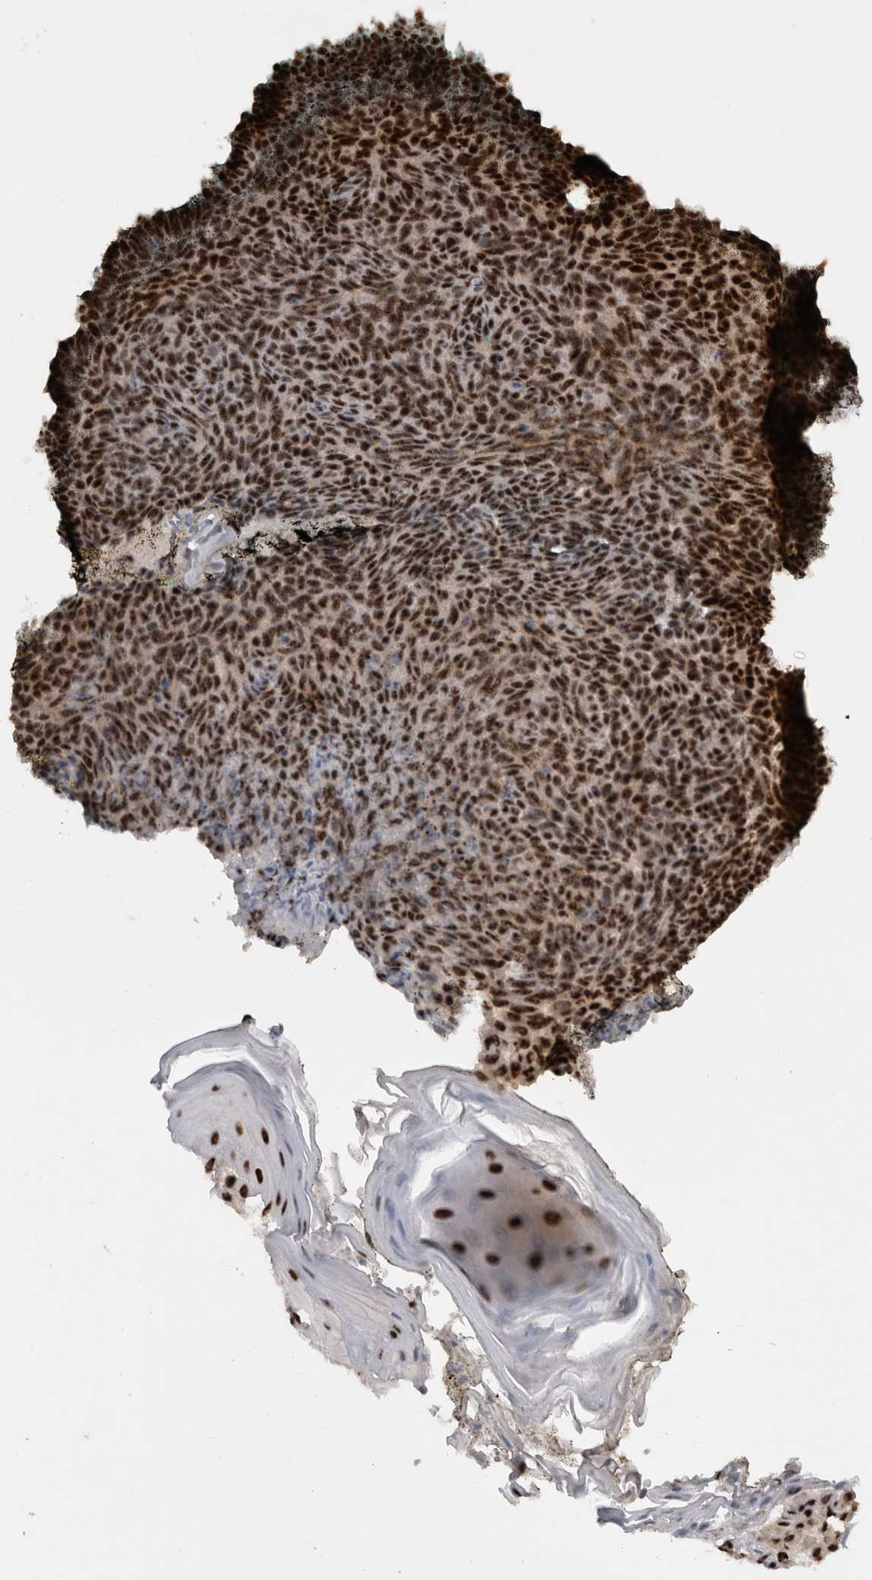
{"staining": {"intensity": "strong", "quantity": ">75%", "location": "nuclear"}, "tissue": "skin cancer", "cell_type": "Tumor cells", "image_type": "cancer", "snomed": [{"axis": "morphology", "description": "Basal cell carcinoma"}, {"axis": "topography", "description": "Skin"}], "caption": "Skin cancer (basal cell carcinoma) tissue demonstrates strong nuclear positivity in approximately >75% of tumor cells", "gene": "CDK11A", "patient": {"sex": "male", "age": 61}}